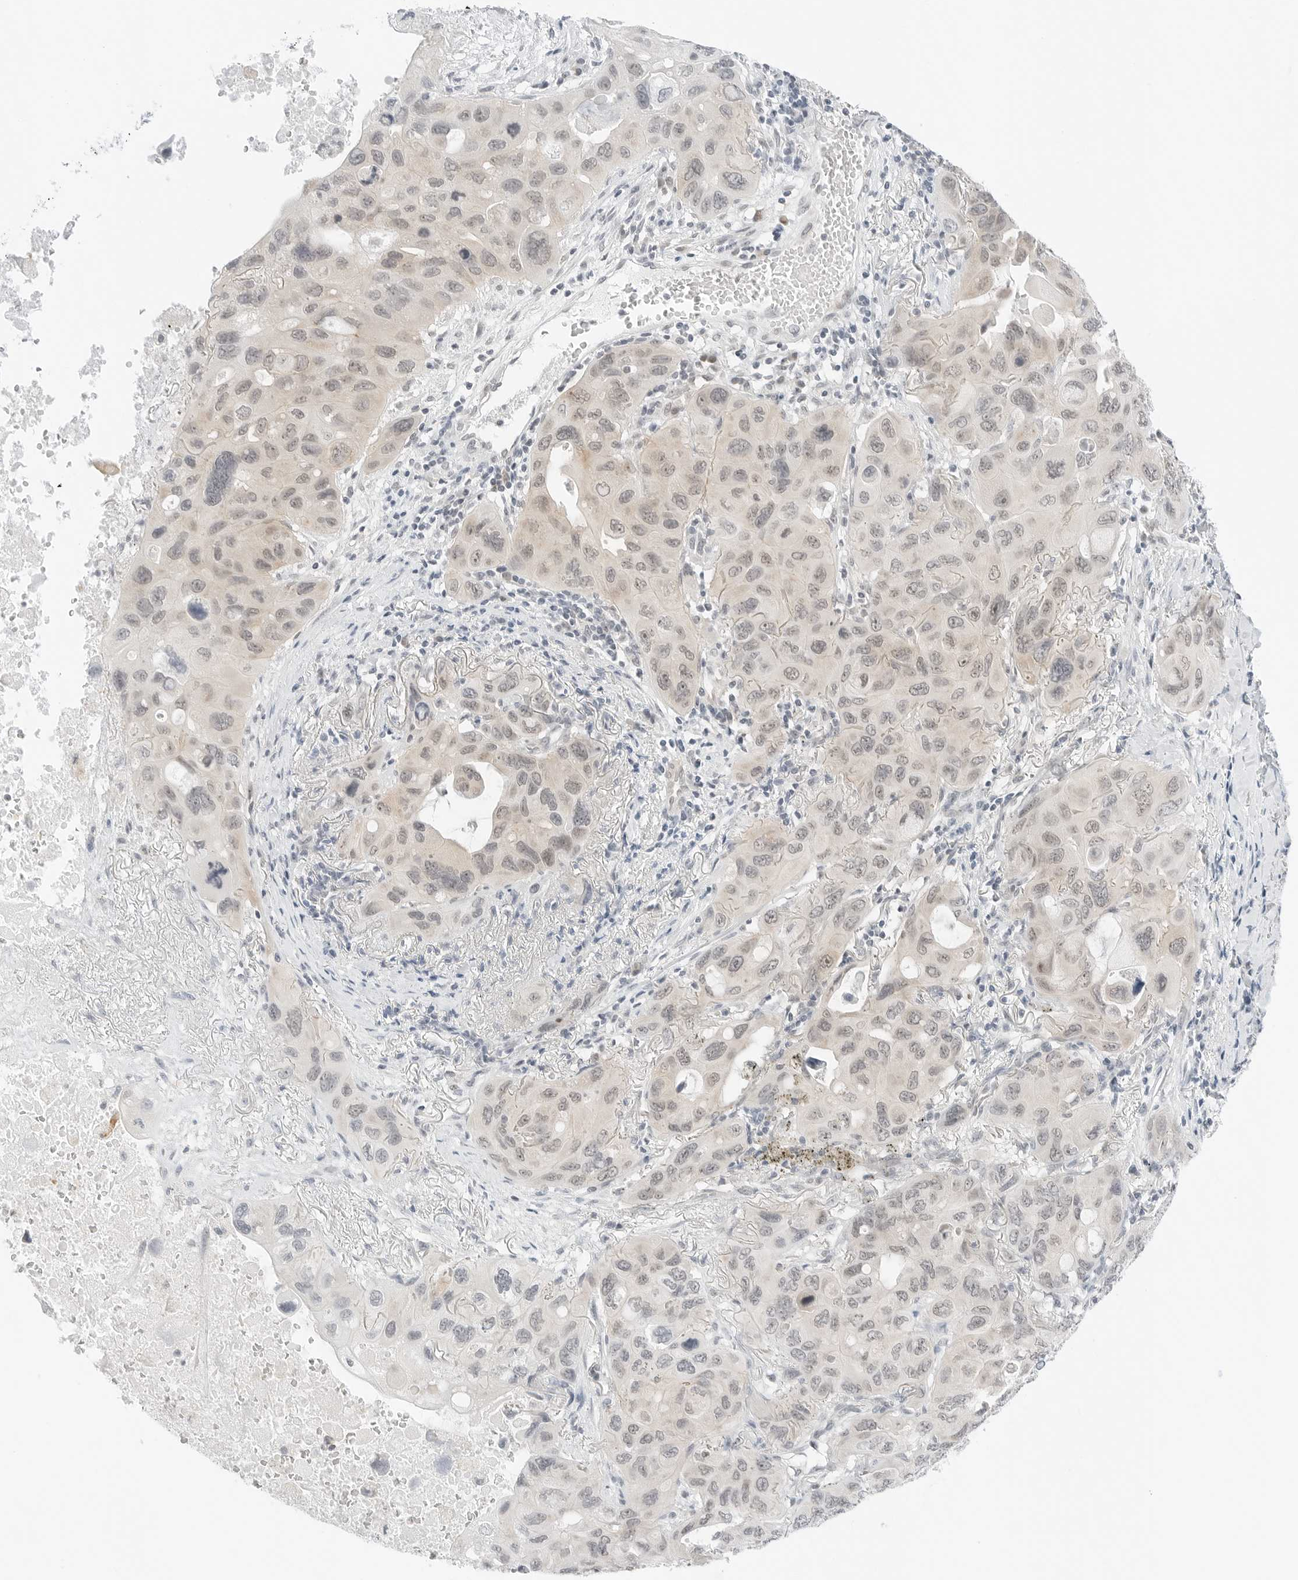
{"staining": {"intensity": "weak", "quantity": "25%-75%", "location": "nuclear"}, "tissue": "lung cancer", "cell_type": "Tumor cells", "image_type": "cancer", "snomed": [{"axis": "morphology", "description": "Squamous cell carcinoma, NOS"}, {"axis": "topography", "description": "Lung"}], "caption": "Weak nuclear expression for a protein is identified in approximately 25%-75% of tumor cells of lung cancer (squamous cell carcinoma) using IHC.", "gene": "CCSAP", "patient": {"sex": "female", "age": 73}}